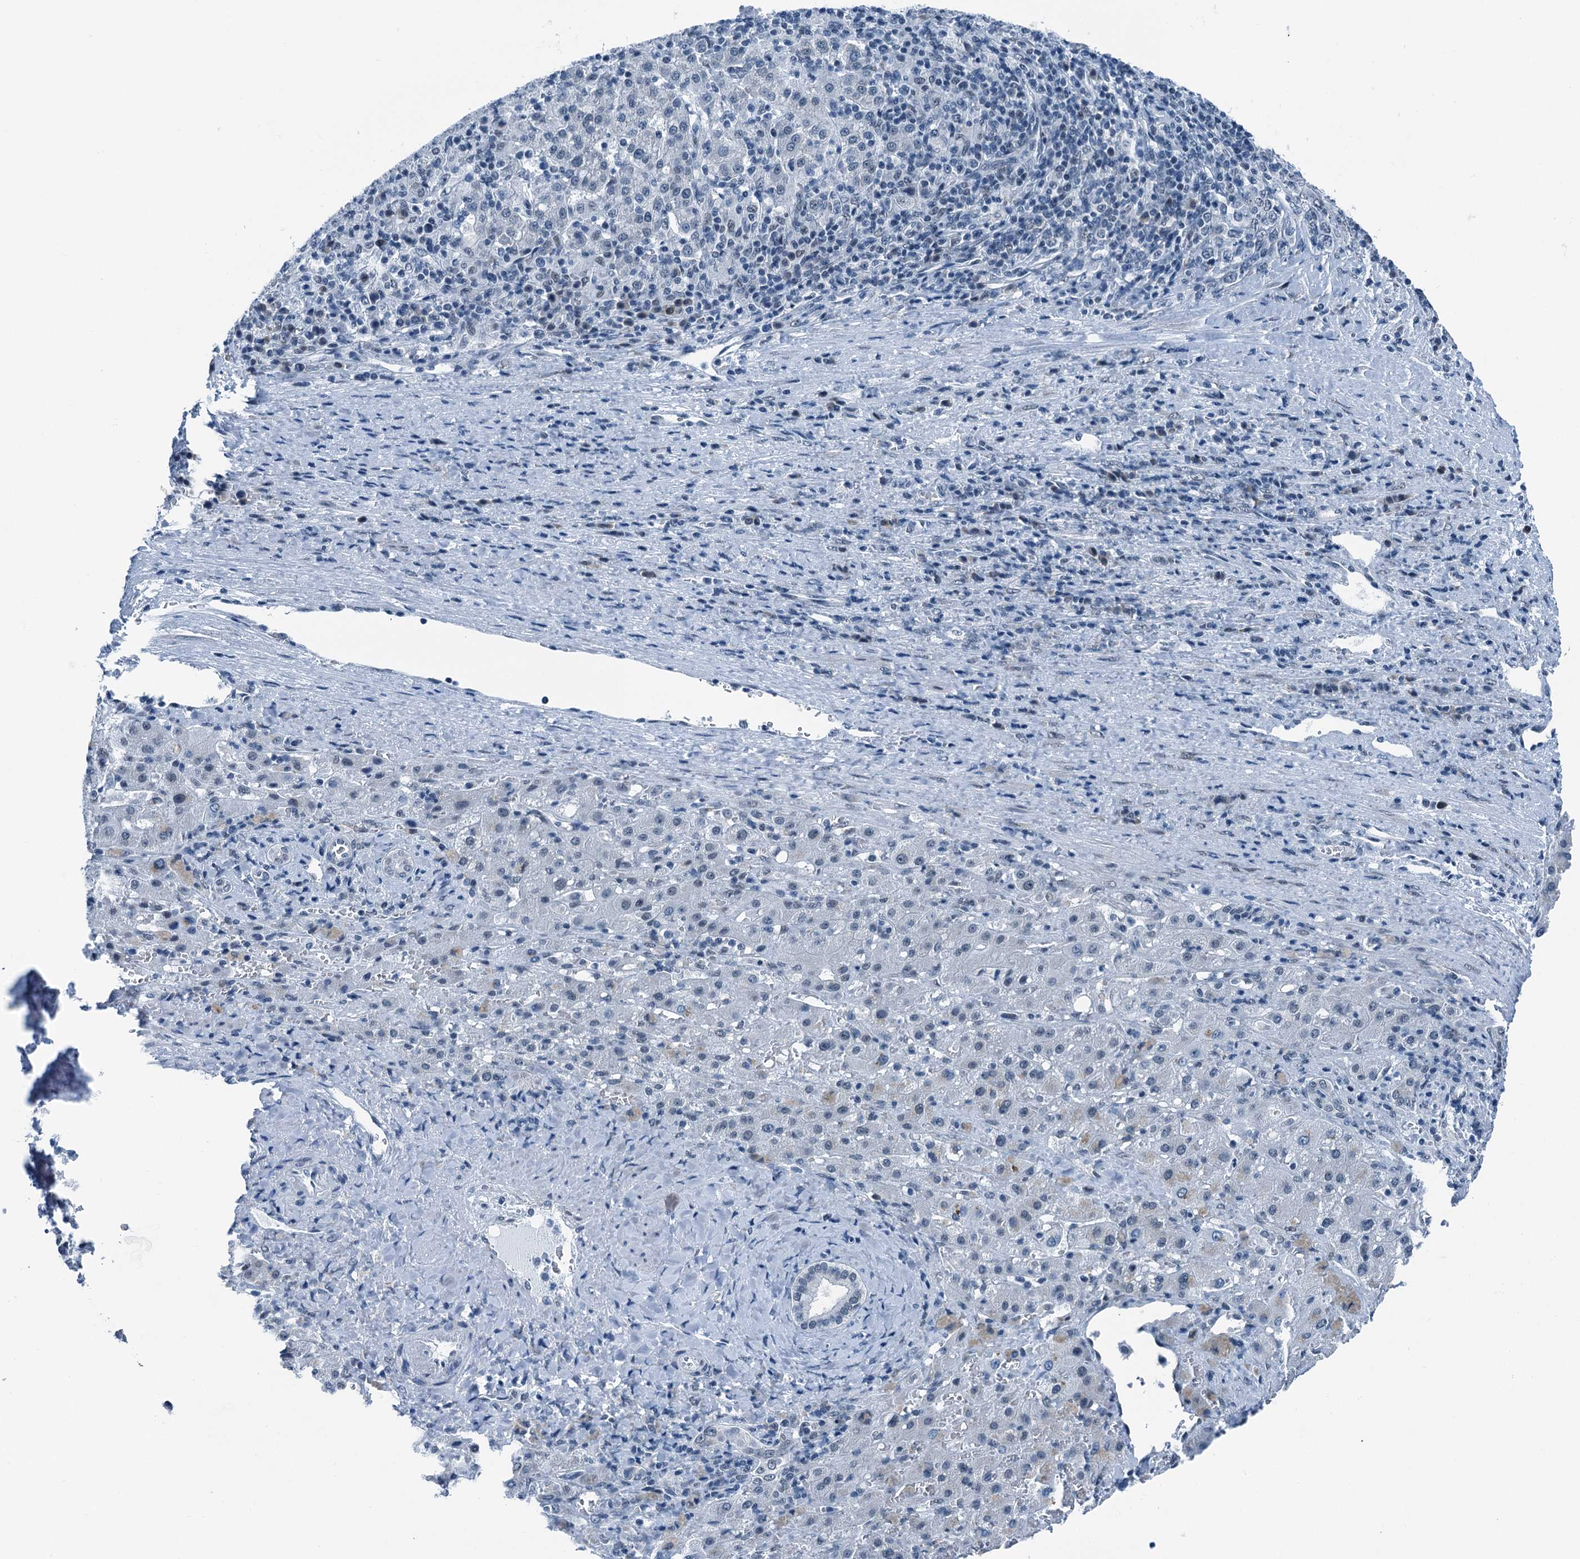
{"staining": {"intensity": "negative", "quantity": "none", "location": "none"}, "tissue": "liver cancer", "cell_type": "Tumor cells", "image_type": "cancer", "snomed": [{"axis": "morphology", "description": "Carcinoma, Hepatocellular, NOS"}, {"axis": "topography", "description": "Liver"}], "caption": "This is a photomicrograph of immunohistochemistry staining of liver hepatocellular carcinoma, which shows no staining in tumor cells.", "gene": "TRPT1", "patient": {"sex": "female", "age": 58}}